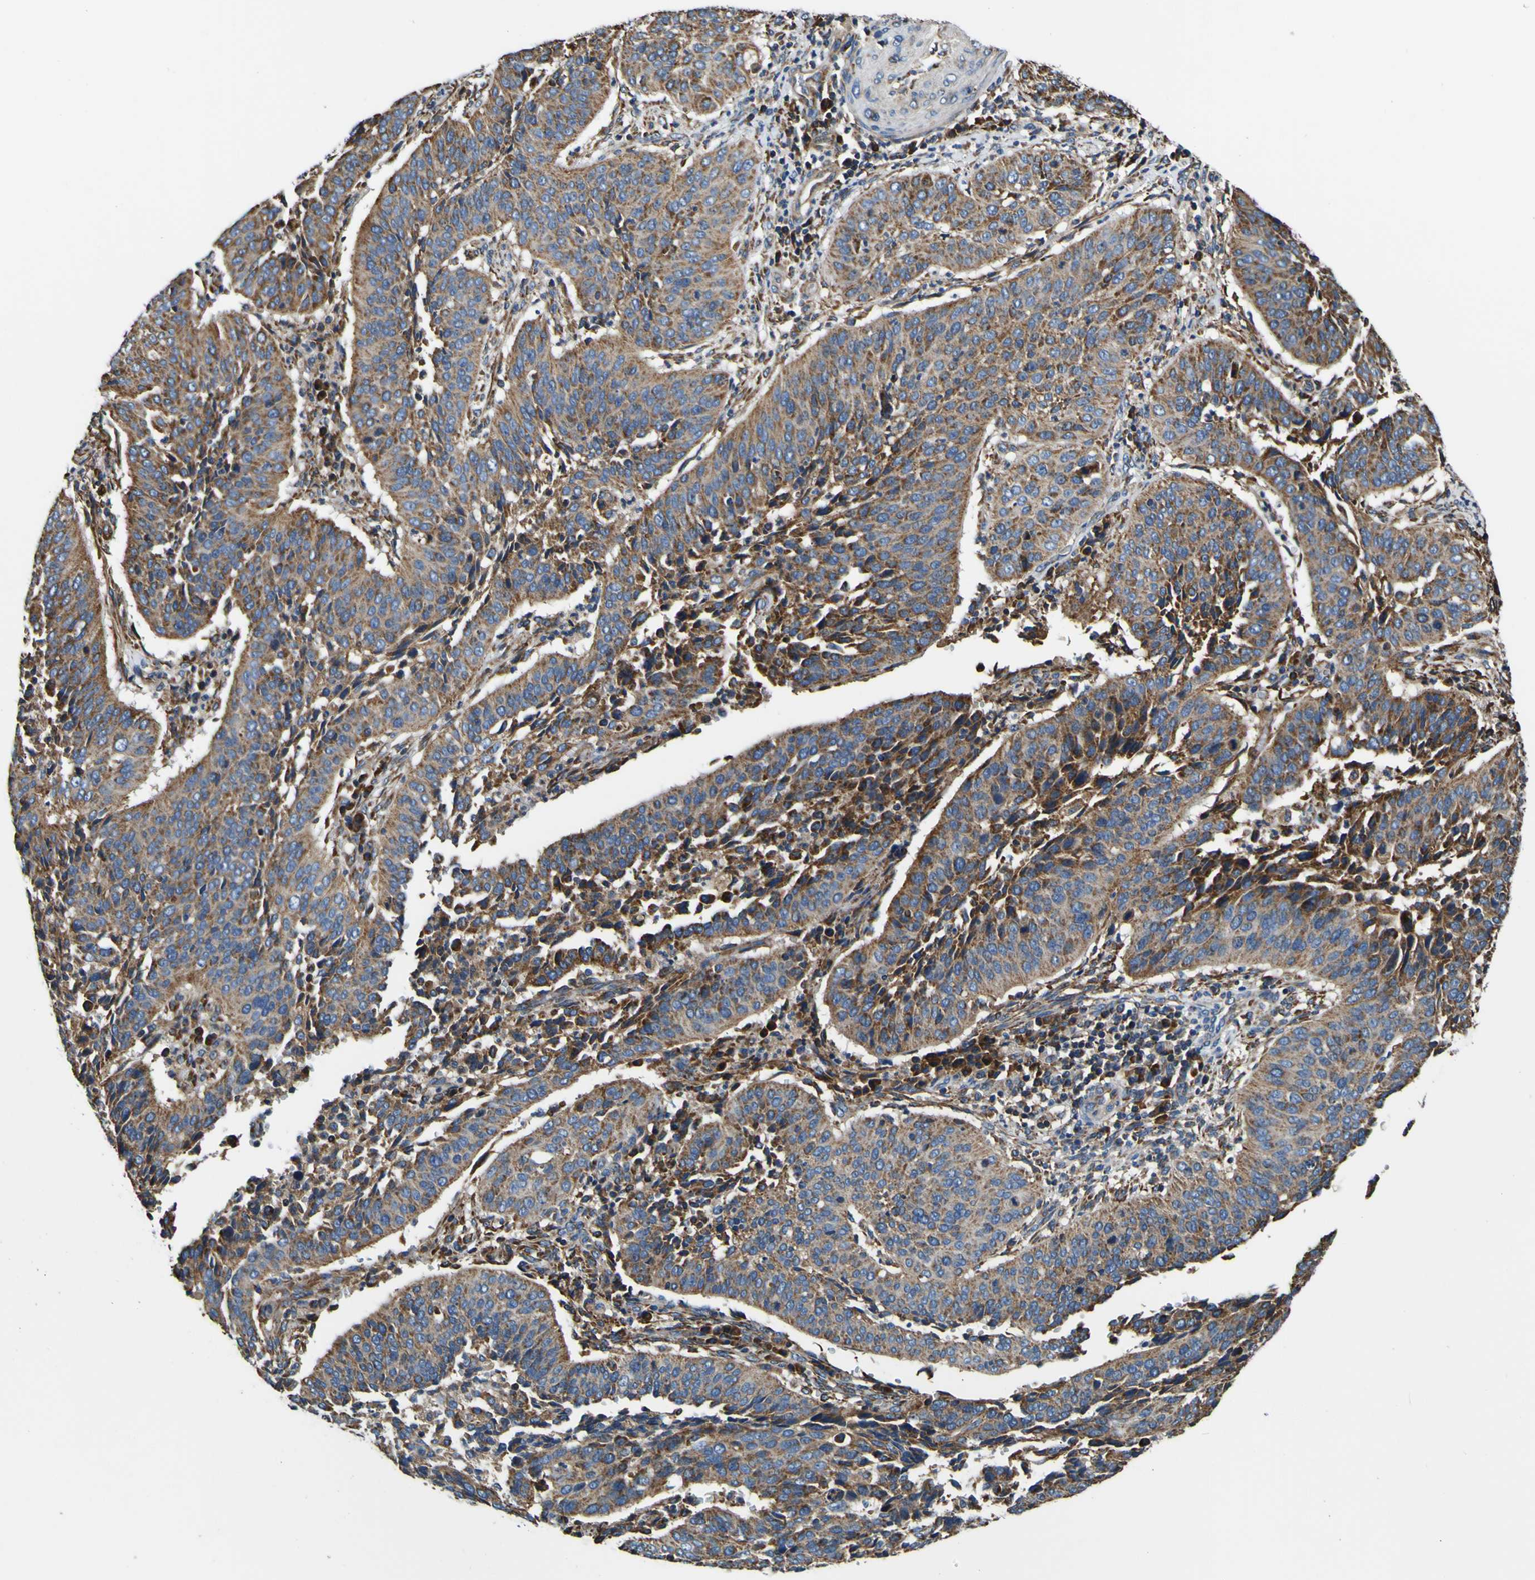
{"staining": {"intensity": "moderate", "quantity": ">75%", "location": "cytoplasmic/membranous"}, "tissue": "cervical cancer", "cell_type": "Tumor cells", "image_type": "cancer", "snomed": [{"axis": "morphology", "description": "Normal tissue, NOS"}, {"axis": "morphology", "description": "Squamous cell carcinoma, NOS"}, {"axis": "topography", "description": "Cervix"}], "caption": "A histopathology image of squamous cell carcinoma (cervical) stained for a protein demonstrates moderate cytoplasmic/membranous brown staining in tumor cells.", "gene": "INPP5A", "patient": {"sex": "female", "age": 39}}